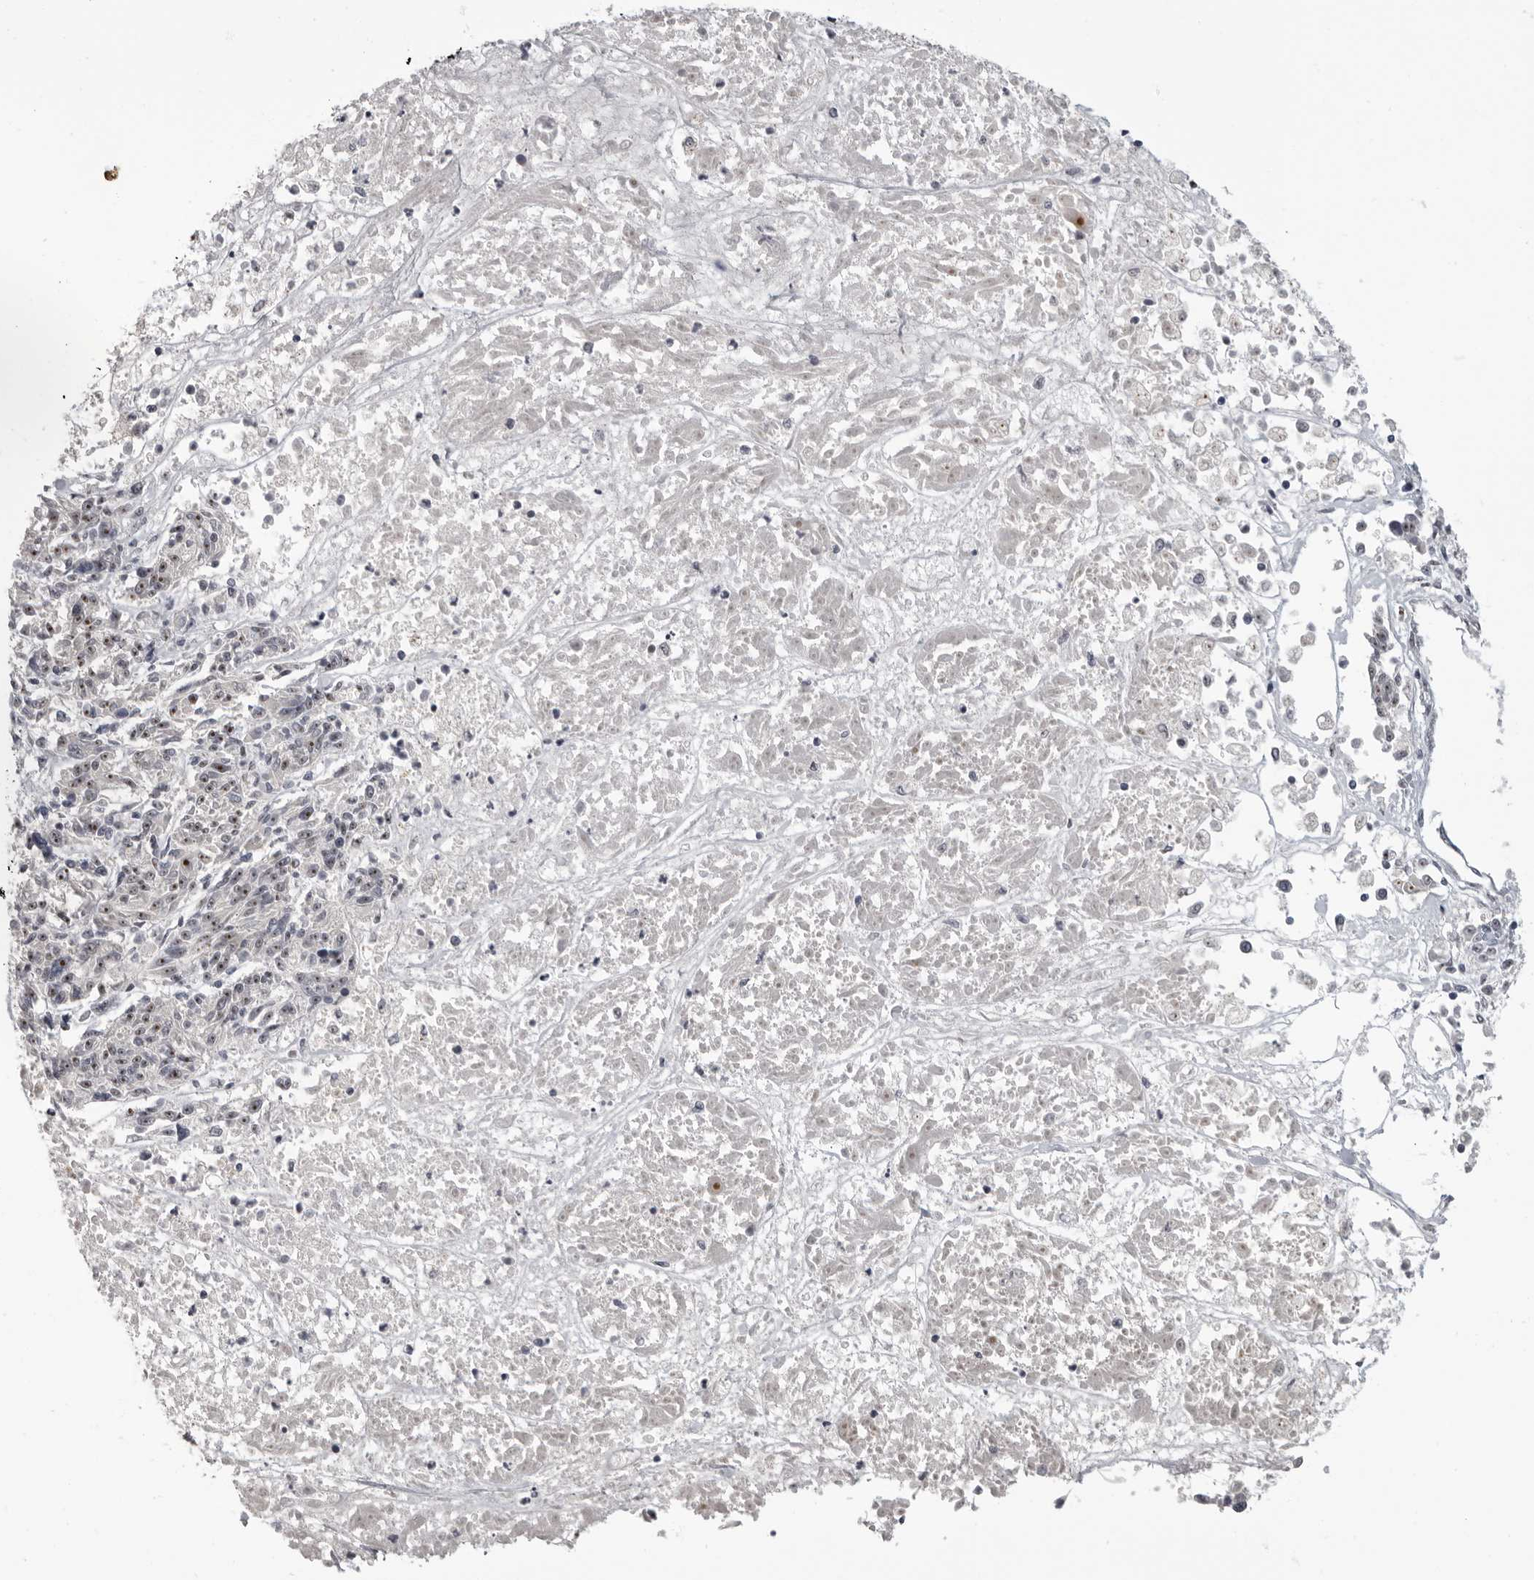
{"staining": {"intensity": "moderate", "quantity": "<25%", "location": "nuclear"}, "tissue": "melanoma", "cell_type": "Tumor cells", "image_type": "cancer", "snomed": [{"axis": "morphology", "description": "Malignant melanoma, NOS"}, {"axis": "topography", "description": "Skin"}], "caption": "A low amount of moderate nuclear staining is identified in approximately <25% of tumor cells in melanoma tissue.", "gene": "MRTO4", "patient": {"sex": "male", "age": 53}}